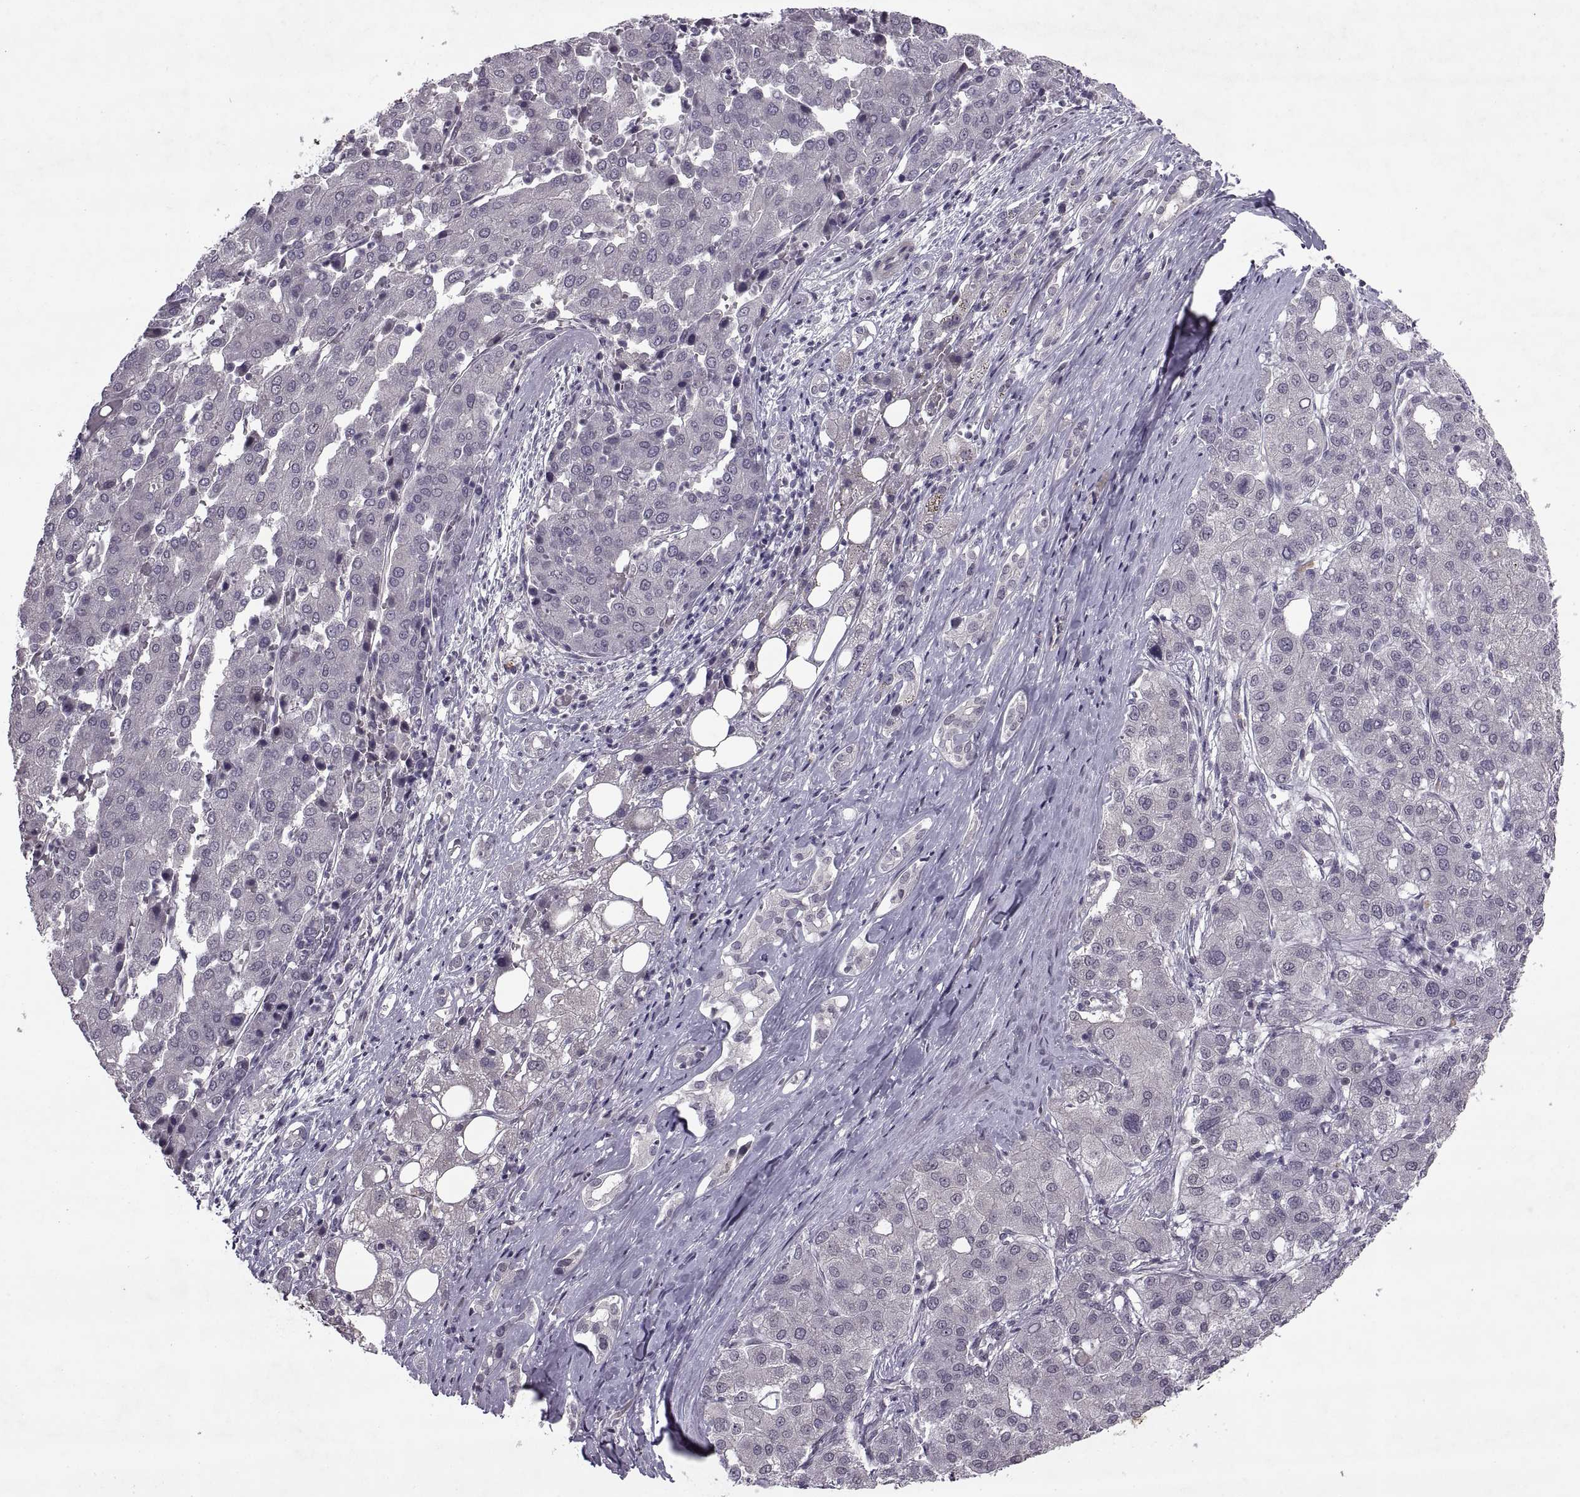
{"staining": {"intensity": "weak", "quantity": ">75%", "location": "nuclear"}, "tissue": "liver cancer", "cell_type": "Tumor cells", "image_type": "cancer", "snomed": [{"axis": "morphology", "description": "Carcinoma, Hepatocellular, NOS"}, {"axis": "topography", "description": "Liver"}], "caption": "Protein expression analysis of human liver cancer (hepatocellular carcinoma) reveals weak nuclear expression in approximately >75% of tumor cells.", "gene": "MT1E", "patient": {"sex": "male", "age": 65}}